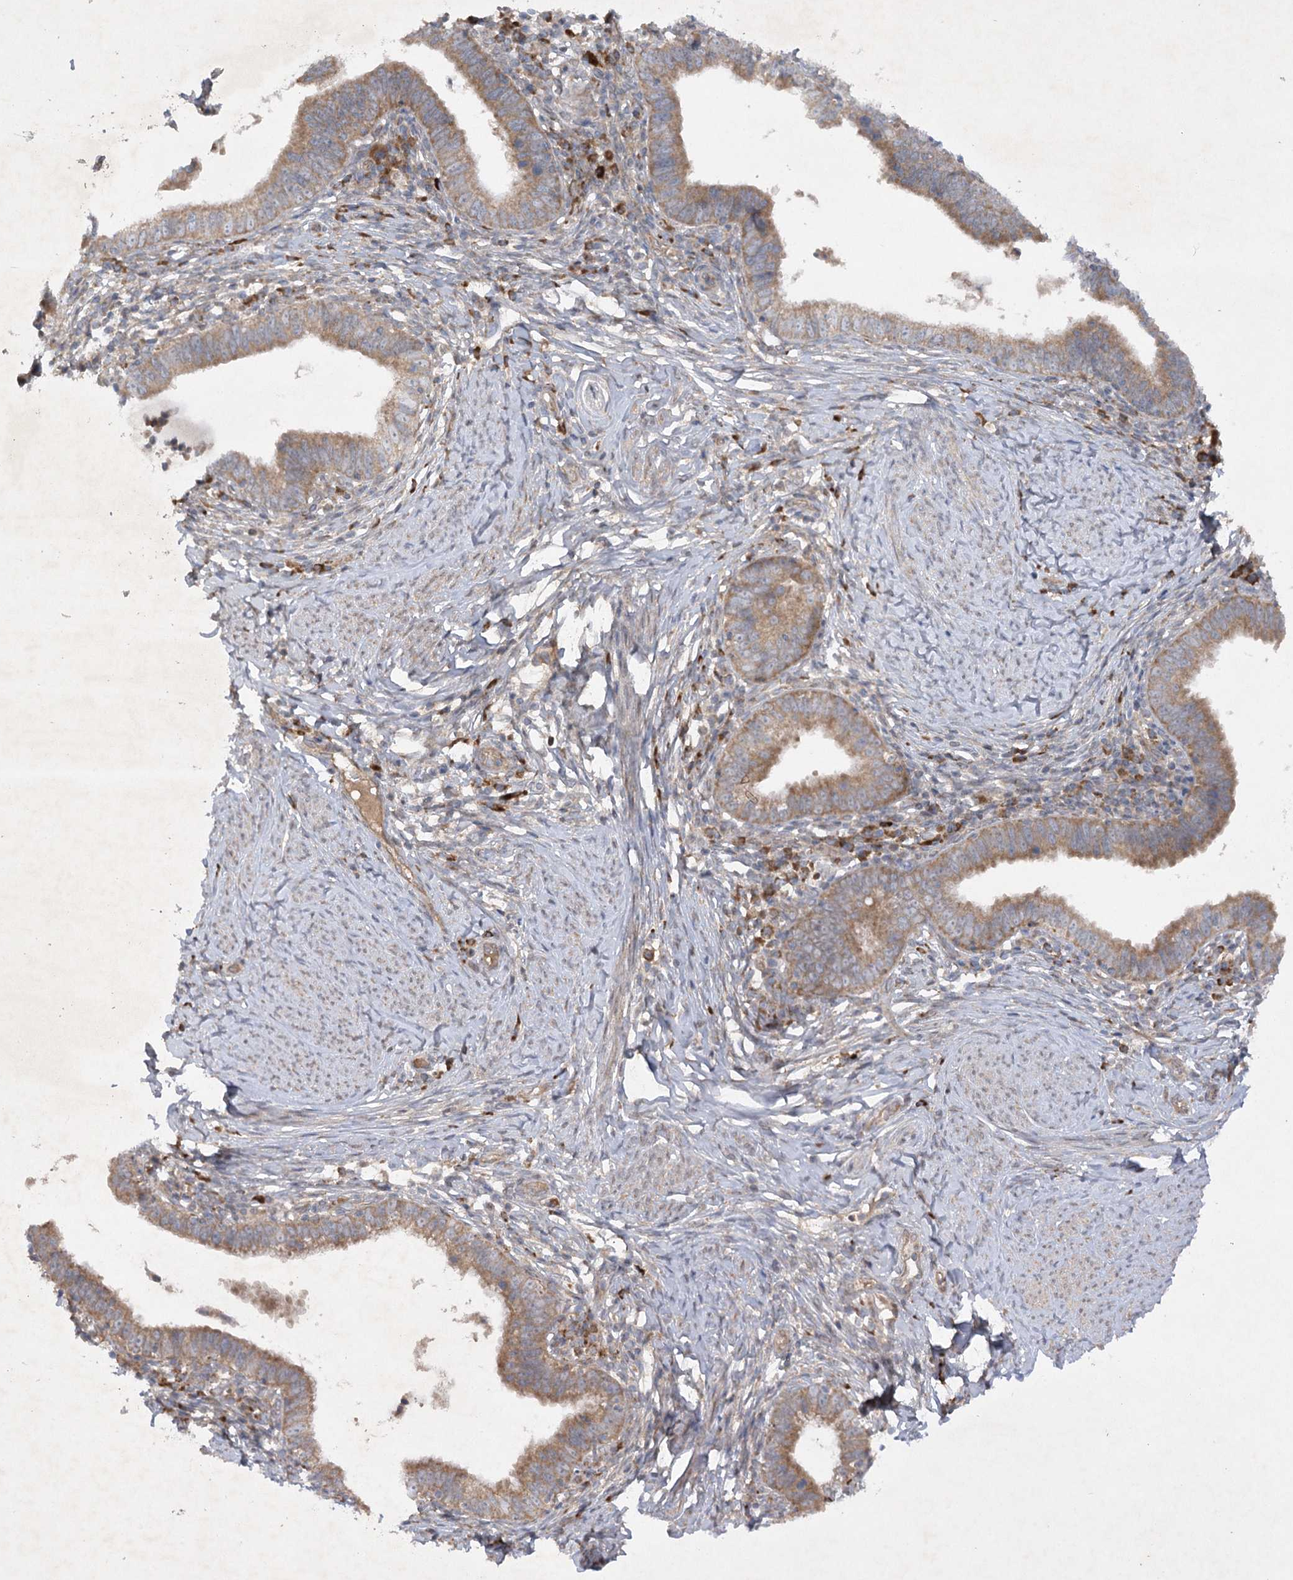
{"staining": {"intensity": "moderate", "quantity": ">75%", "location": "cytoplasmic/membranous"}, "tissue": "cervical cancer", "cell_type": "Tumor cells", "image_type": "cancer", "snomed": [{"axis": "morphology", "description": "Adenocarcinoma, NOS"}, {"axis": "topography", "description": "Cervix"}], "caption": "A photomicrograph showing moderate cytoplasmic/membranous expression in about >75% of tumor cells in cervical cancer (adenocarcinoma), as visualized by brown immunohistochemical staining.", "gene": "TRAF3IP1", "patient": {"sex": "female", "age": 36}}